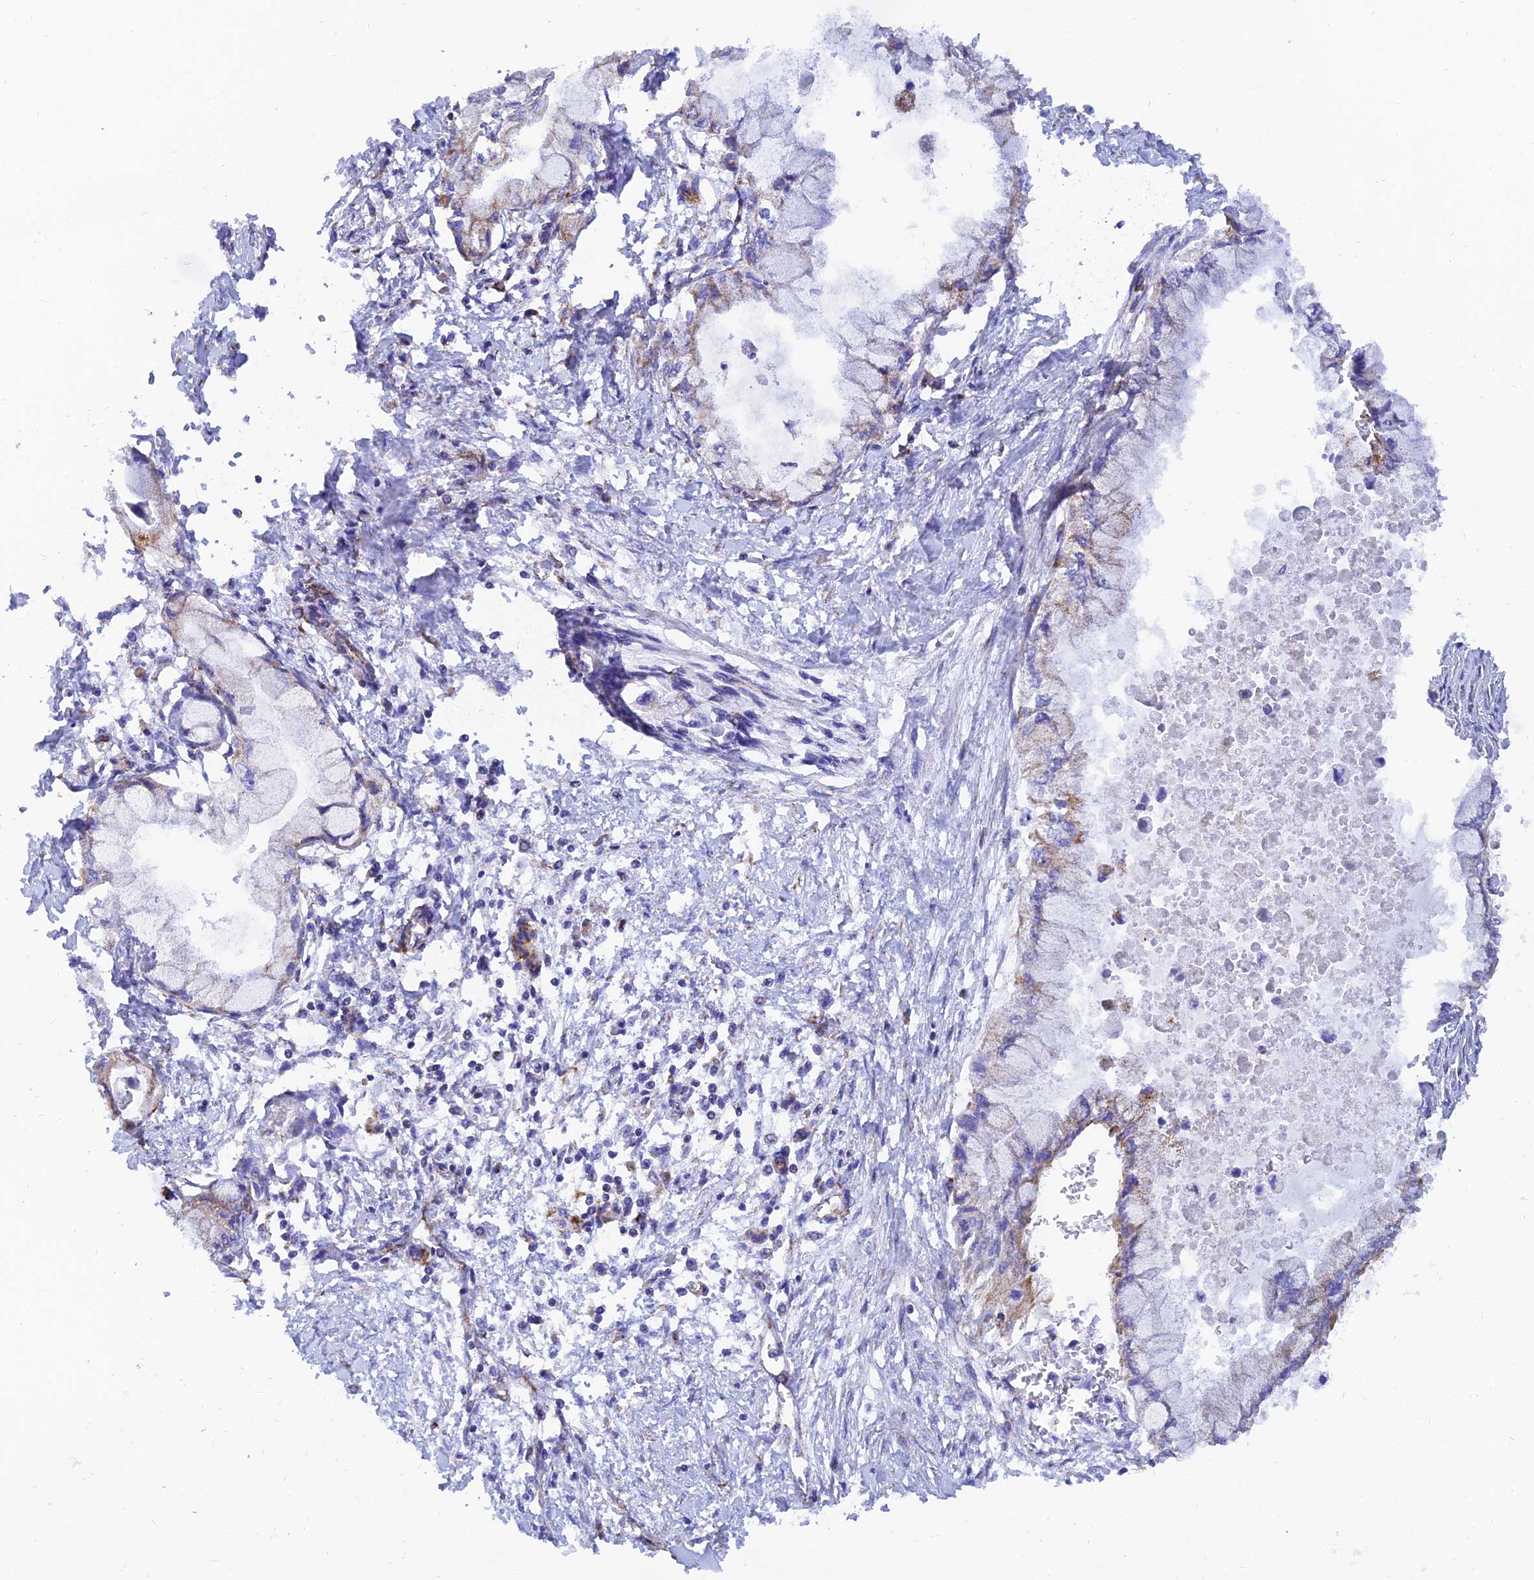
{"staining": {"intensity": "negative", "quantity": "none", "location": "none"}, "tissue": "pancreatic cancer", "cell_type": "Tumor cells", "image_type": "cancer", "snomed": [{"axis": "morphology", "description": "Adenocarcinoma, NOS"}, {"axis": "topography", "description": "Pancreas"}], "caption": "Tumor cells show no significant protein expression in pancreatic adenocarcinoma. (DAB (3,3'-diaminobenzidine) immunohistochemistry (IHC) visualized using brightfield microscopy, high magnification).", "gene": "NDUFB6", "patient": {"sex": "male", "age": 48}}